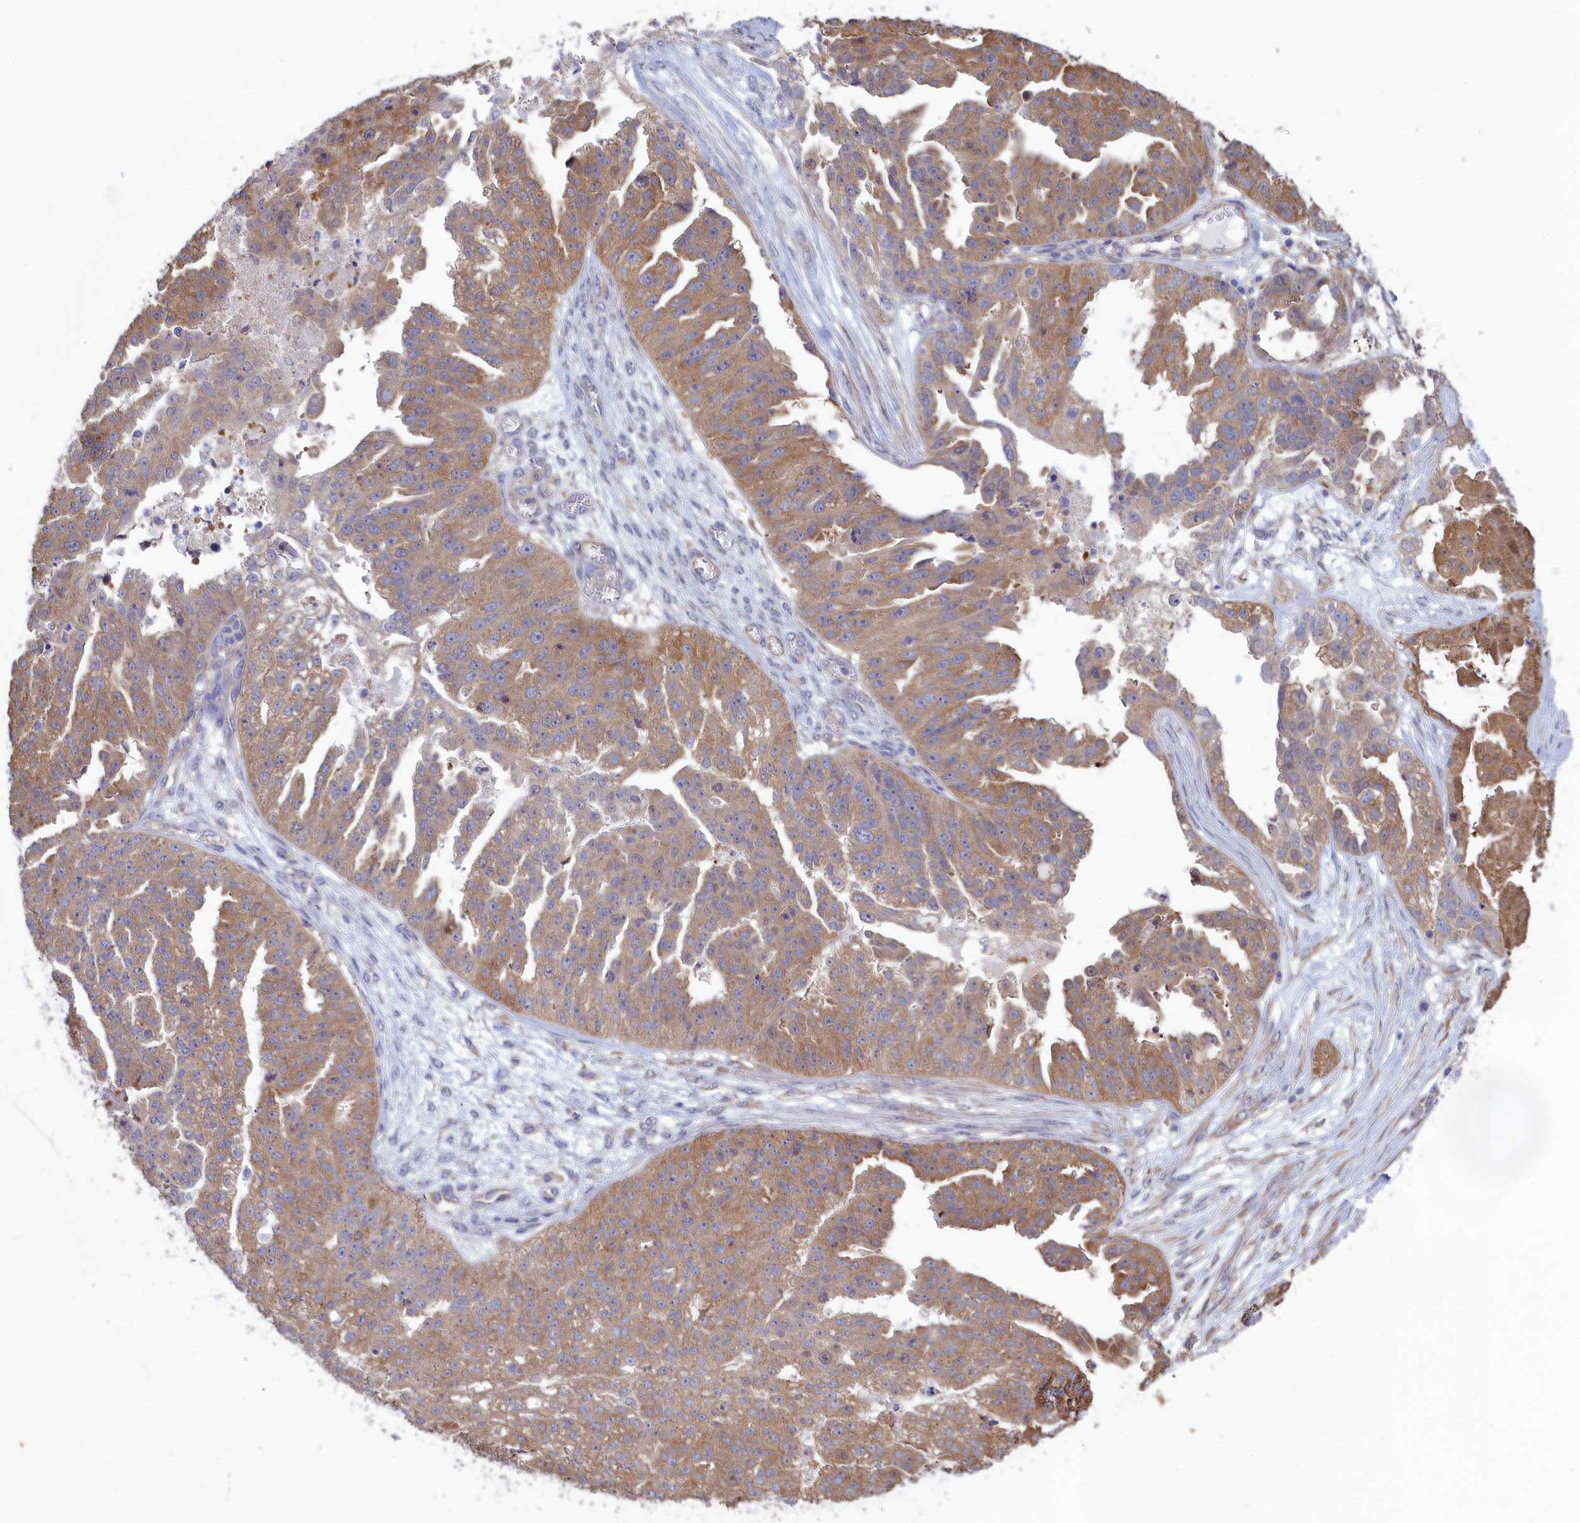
{"staining": {"intensity": "moderate", "quantity": "25%-75%", "location": "cytoplasmic/membranous"}, "tissue": "ovarian cancer", "cell_type": "Tumor cells", "image_type": "cancer", "snomed": [{"axis": "morphology", "description": "Cystadenocarcinoma, serous, NOS"}, {"axis": "topography", "description": "Ovary"}], "caption": "DAB immunohistochemical staining of human ovarian cancer displays moderate cytoplasmic/membranous protein expression in about 25%-75% of tumor cells. Nuclei are stained in blue.", "gene": "SYNDIG1L", "patient": {"sex": "female", "age": 58}}